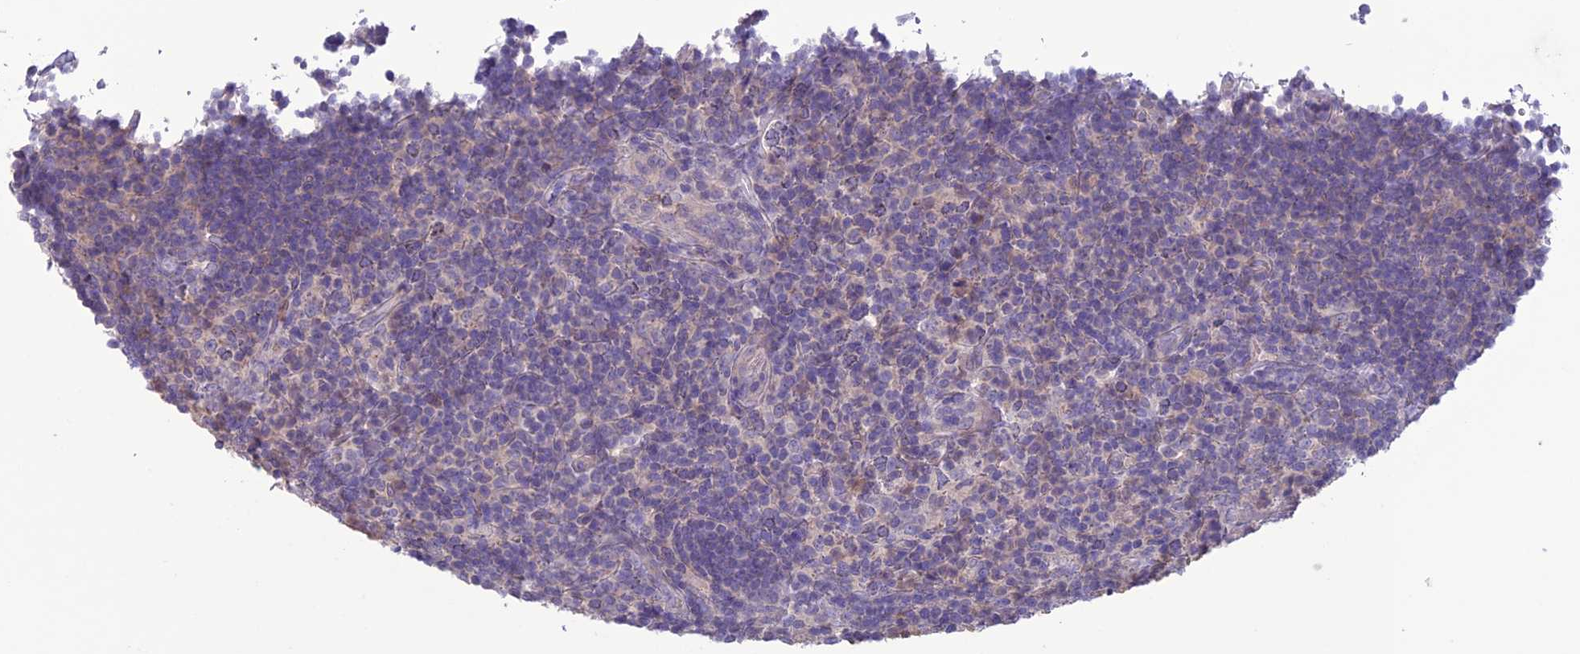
{"staining": {"intensity": "negative", "quantity": "none", "location": "none"}, "tissue": "lymphoma", "cell_type": "Tumor cells", "image_type": "cancer", "snomed": [{"axis": "morphology", "description": "Hodgkin's disease, NOS"}, {"axis": "topography", "description": "Lymph node"}], "caption": "DAB immunohistochemical staining of Hodgkin's disease reveals no significant staining in tumor cells.", "gene": "C2orf76", "patient": {"sex": "female", "age": 57}}